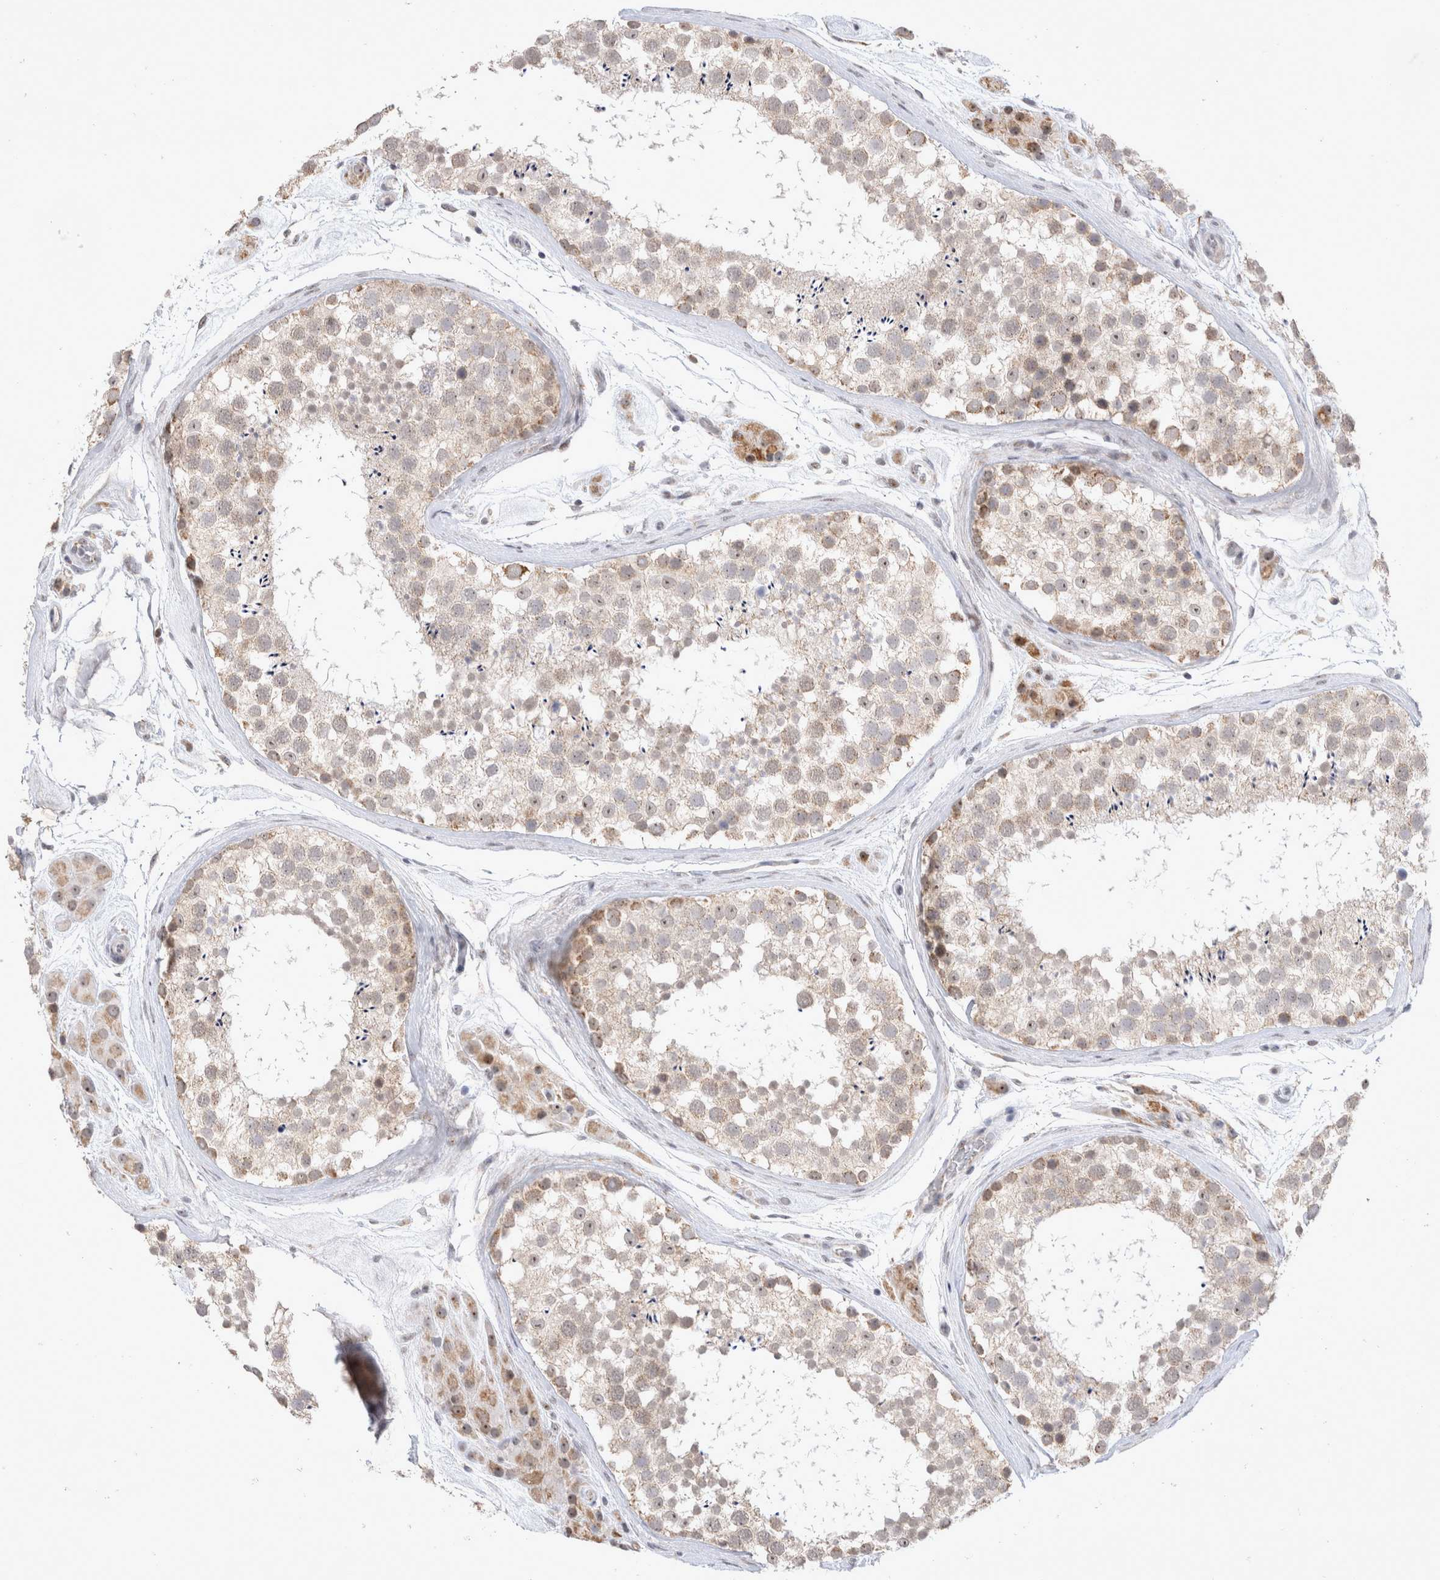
{"staining": {"intensity": "moderate", "quantity": "<25%", "location": "cytoplasmic/membranous"}, "tissue": "testis", "cell_type": "Cells in seminiferous ducts", "image_type": "normal", "snomed": [{"axis": "morphology", "description": "Normal tissue, NOS"}, {"axis": "topography", "description": "Testis"}], "caption": "Brown immunohistochemical staining in normal testis reveals moderate cytoplasmic/membranous staining in approximately <25% of cells in seminiferous ducts.", "gene": "MRPL37", "patient": {"sex": "male", "age": 46}}